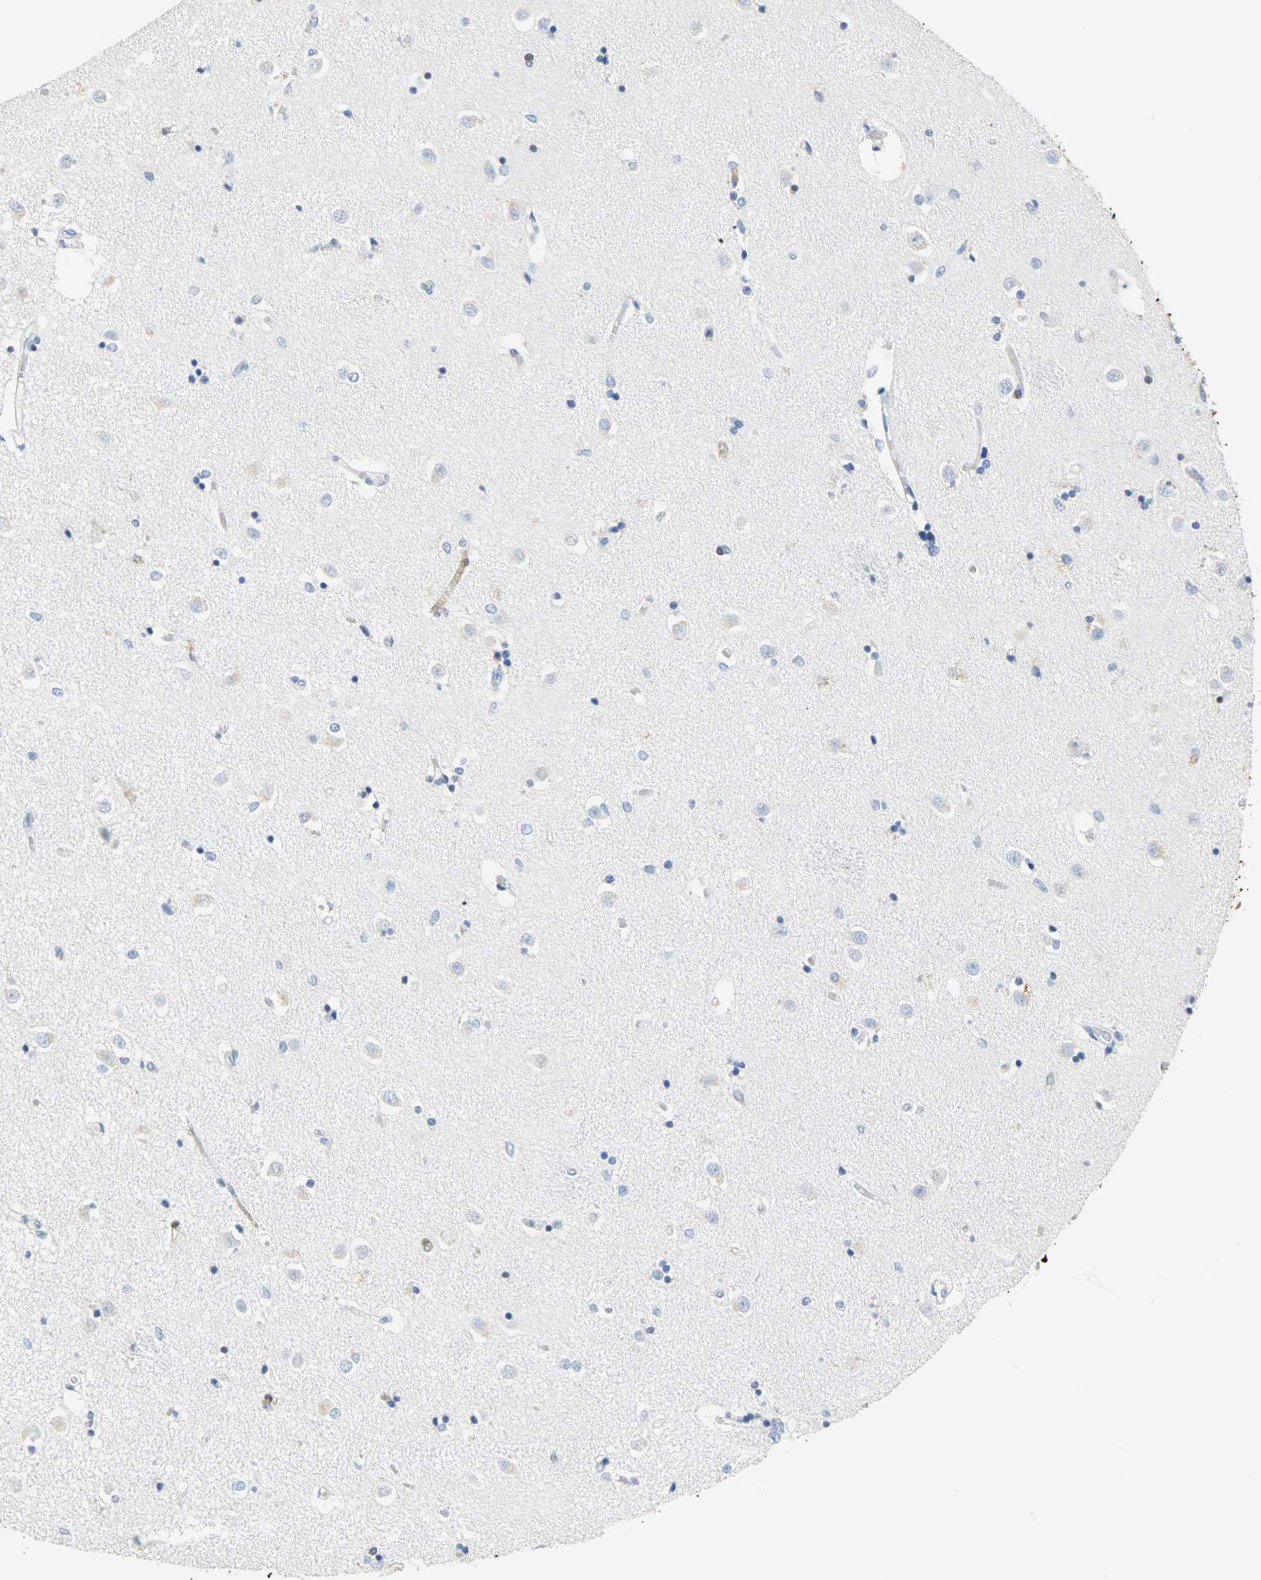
{"staining": {"intensity": "weak", "quantity": "<25%", "location": "cytoplasmic/membranous"}, "tissue": "caudate", "cell_type": "Glial cells", "image_type": "normal", "snomed": [{"axis": "morphology", "description": "Normal tissue, NOS"}, {"axis": "topography", "description": "Lateral ventricle wall"}], "caption": "DAB (3,3'-diaminobenzidine) immunohistochemical staining of unremarkable caudate displays no significant staining in glial cells.", "gene": "CA3", "patient": {"sex": "female", "age": 54}}